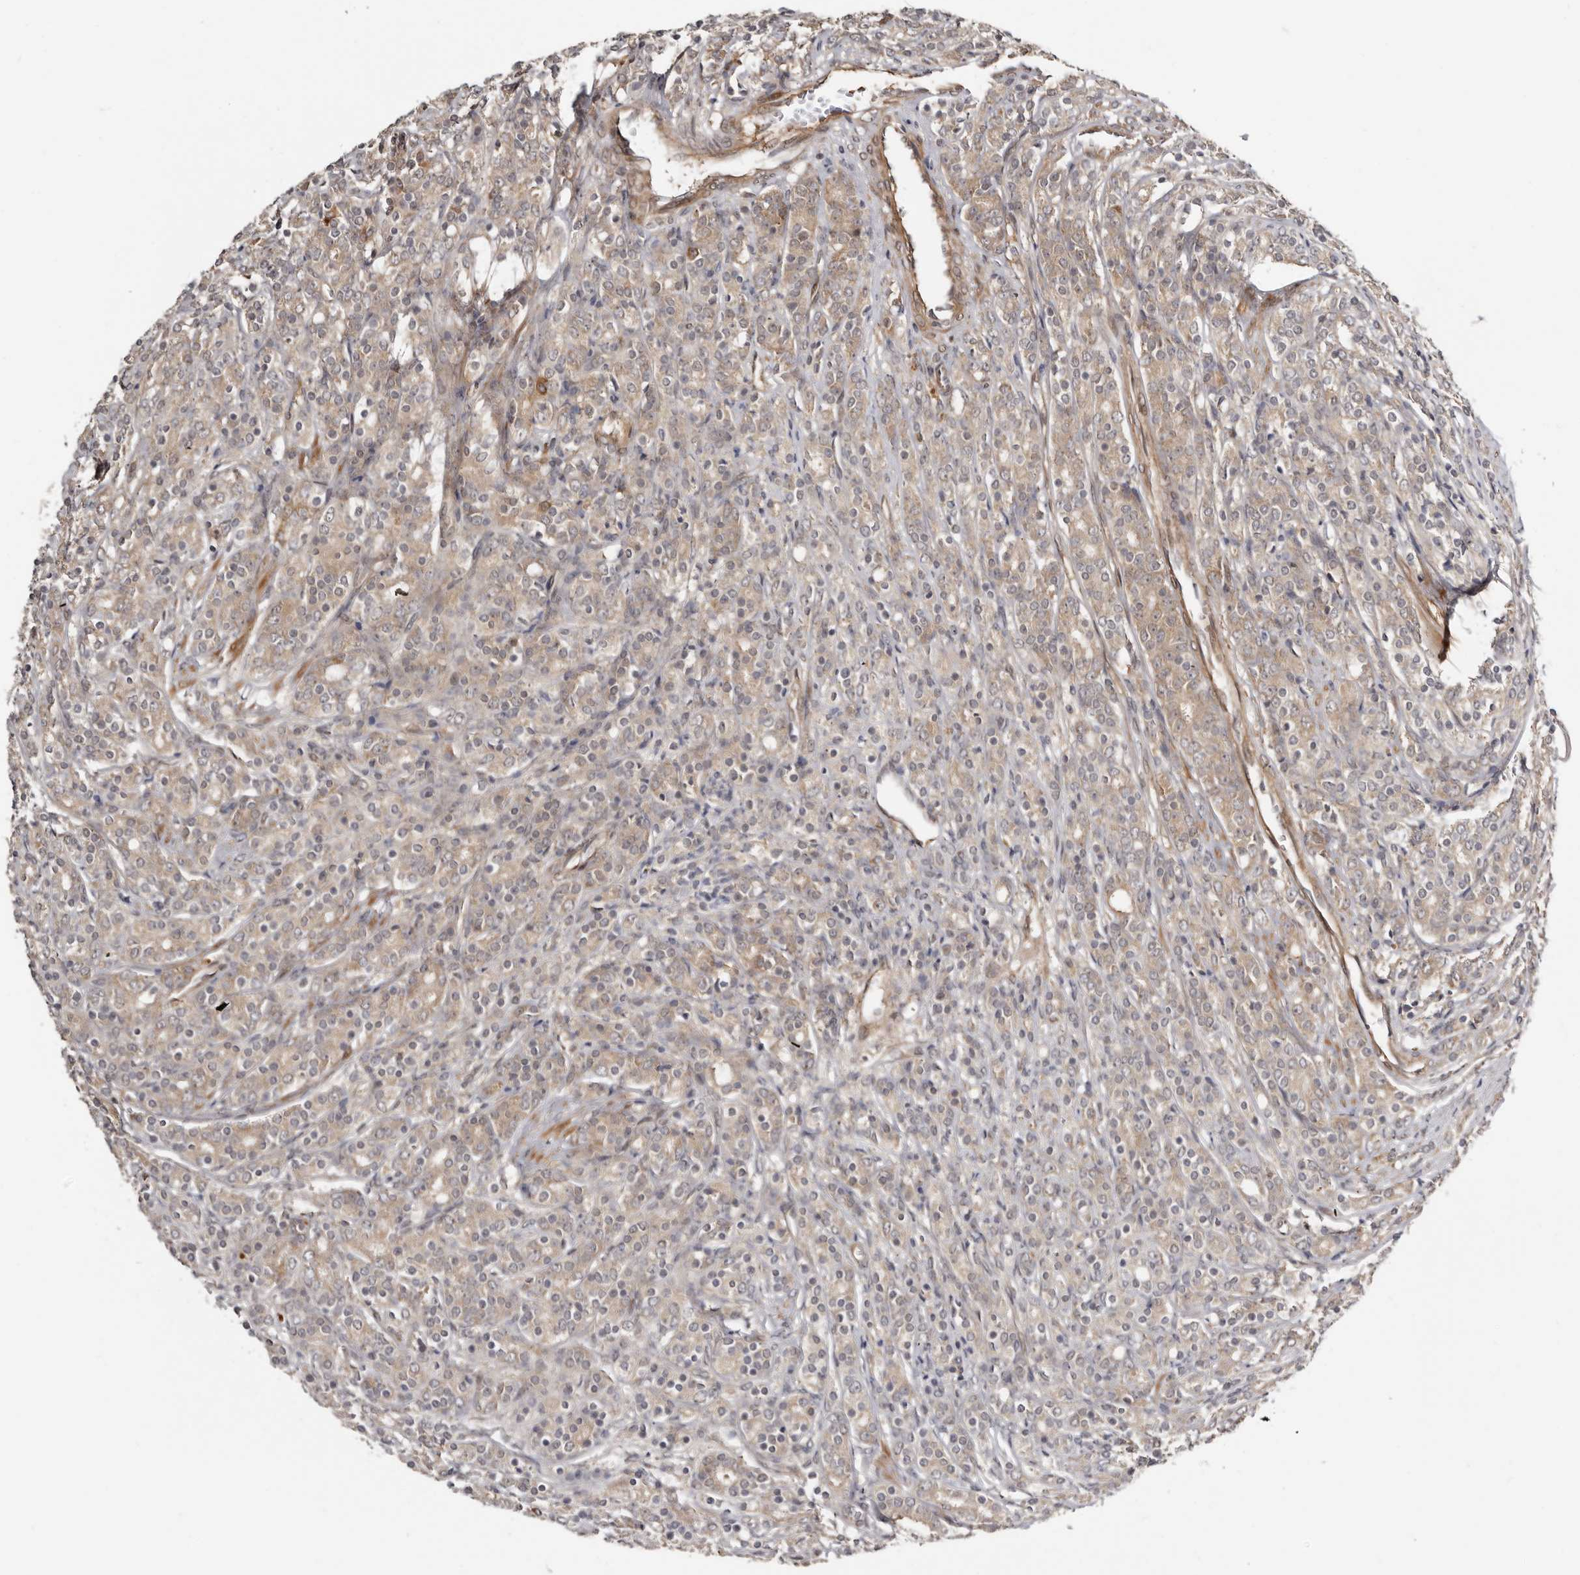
{"staining": {"intensity": "weak", "quantity": ">75%", "location": "cytoplasmic/membranous"}, "tissue": "prostate cancer", "cell_type": "Tumor cells", "image_type": "cancer", "snomed": [{"axis": "morphology", "description": "Adenocarcinoma, High grade"}, {"axis": "topography", "description": "Prostate"}], "caption": "Adenocarcinoma (high-grade) (prostate) stained with immunohistochemistry (IHC) shows weak cytoplasmic/membranous staining in about >75% of tumor cells.", "gene": "SBDS", "patient": {"sex": "male", "age": 62}}